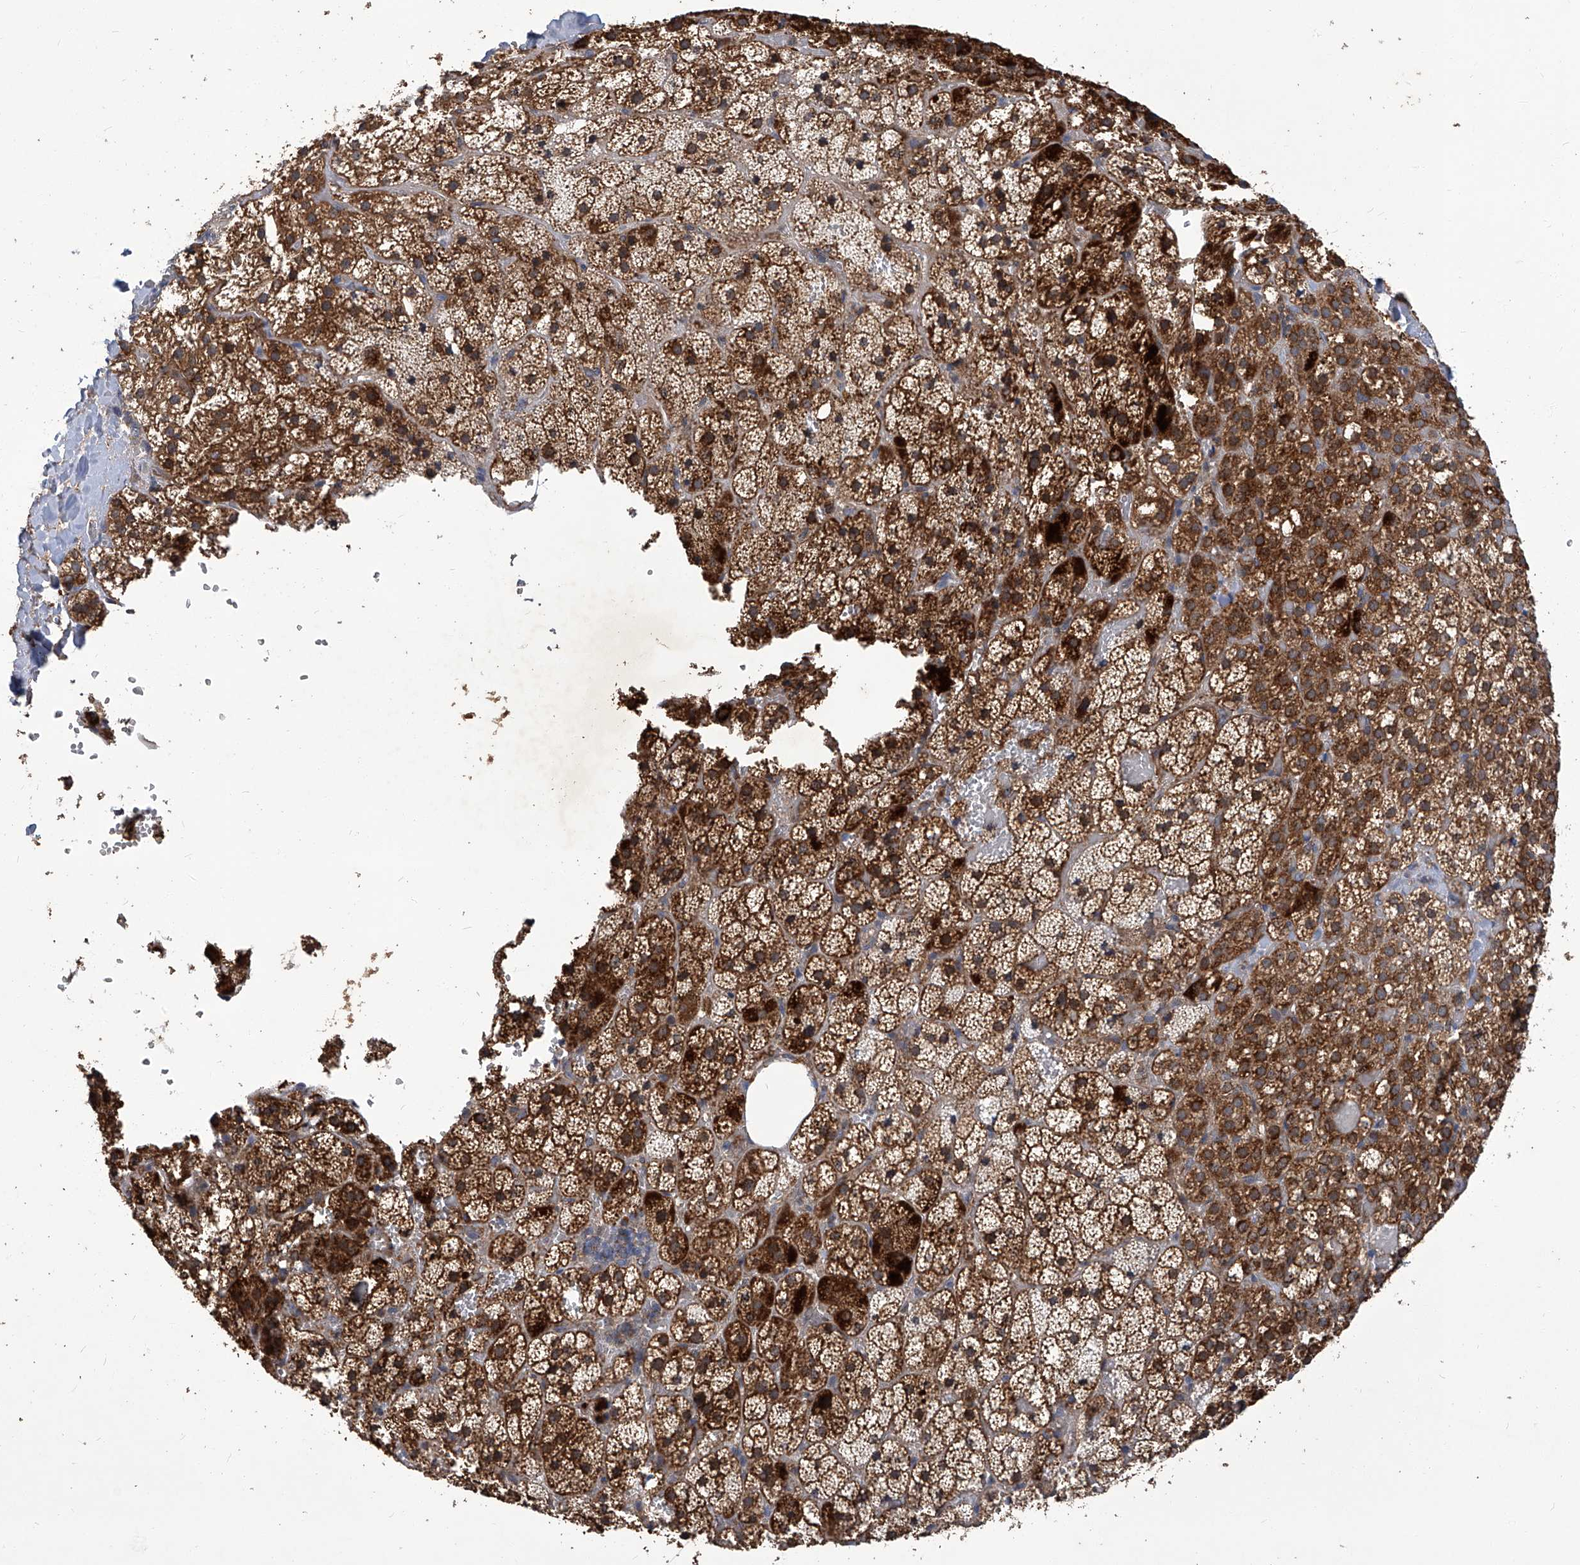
{"staining": {"intensity": "strong", "quantity": ">75%", "location": "cytoplasmic/membranous"}, "tissue": "adrenal gland", "cell_type": "Glandular cells", "image_type": "normal", "snomed": [{"axis": "morphology", "description": "Normal tissue, NOS"}, {"axis": "topography", "description": "Adrenal gland"}], "caption": "Normal adrenal gland was stained to show a protein in brown. There is high levels of strong cytoplasmic/membranous staining in about >75% of glandular cells.", "gene": "TNFRSF13B", "patient": {"sex": "female", "age": 59}}